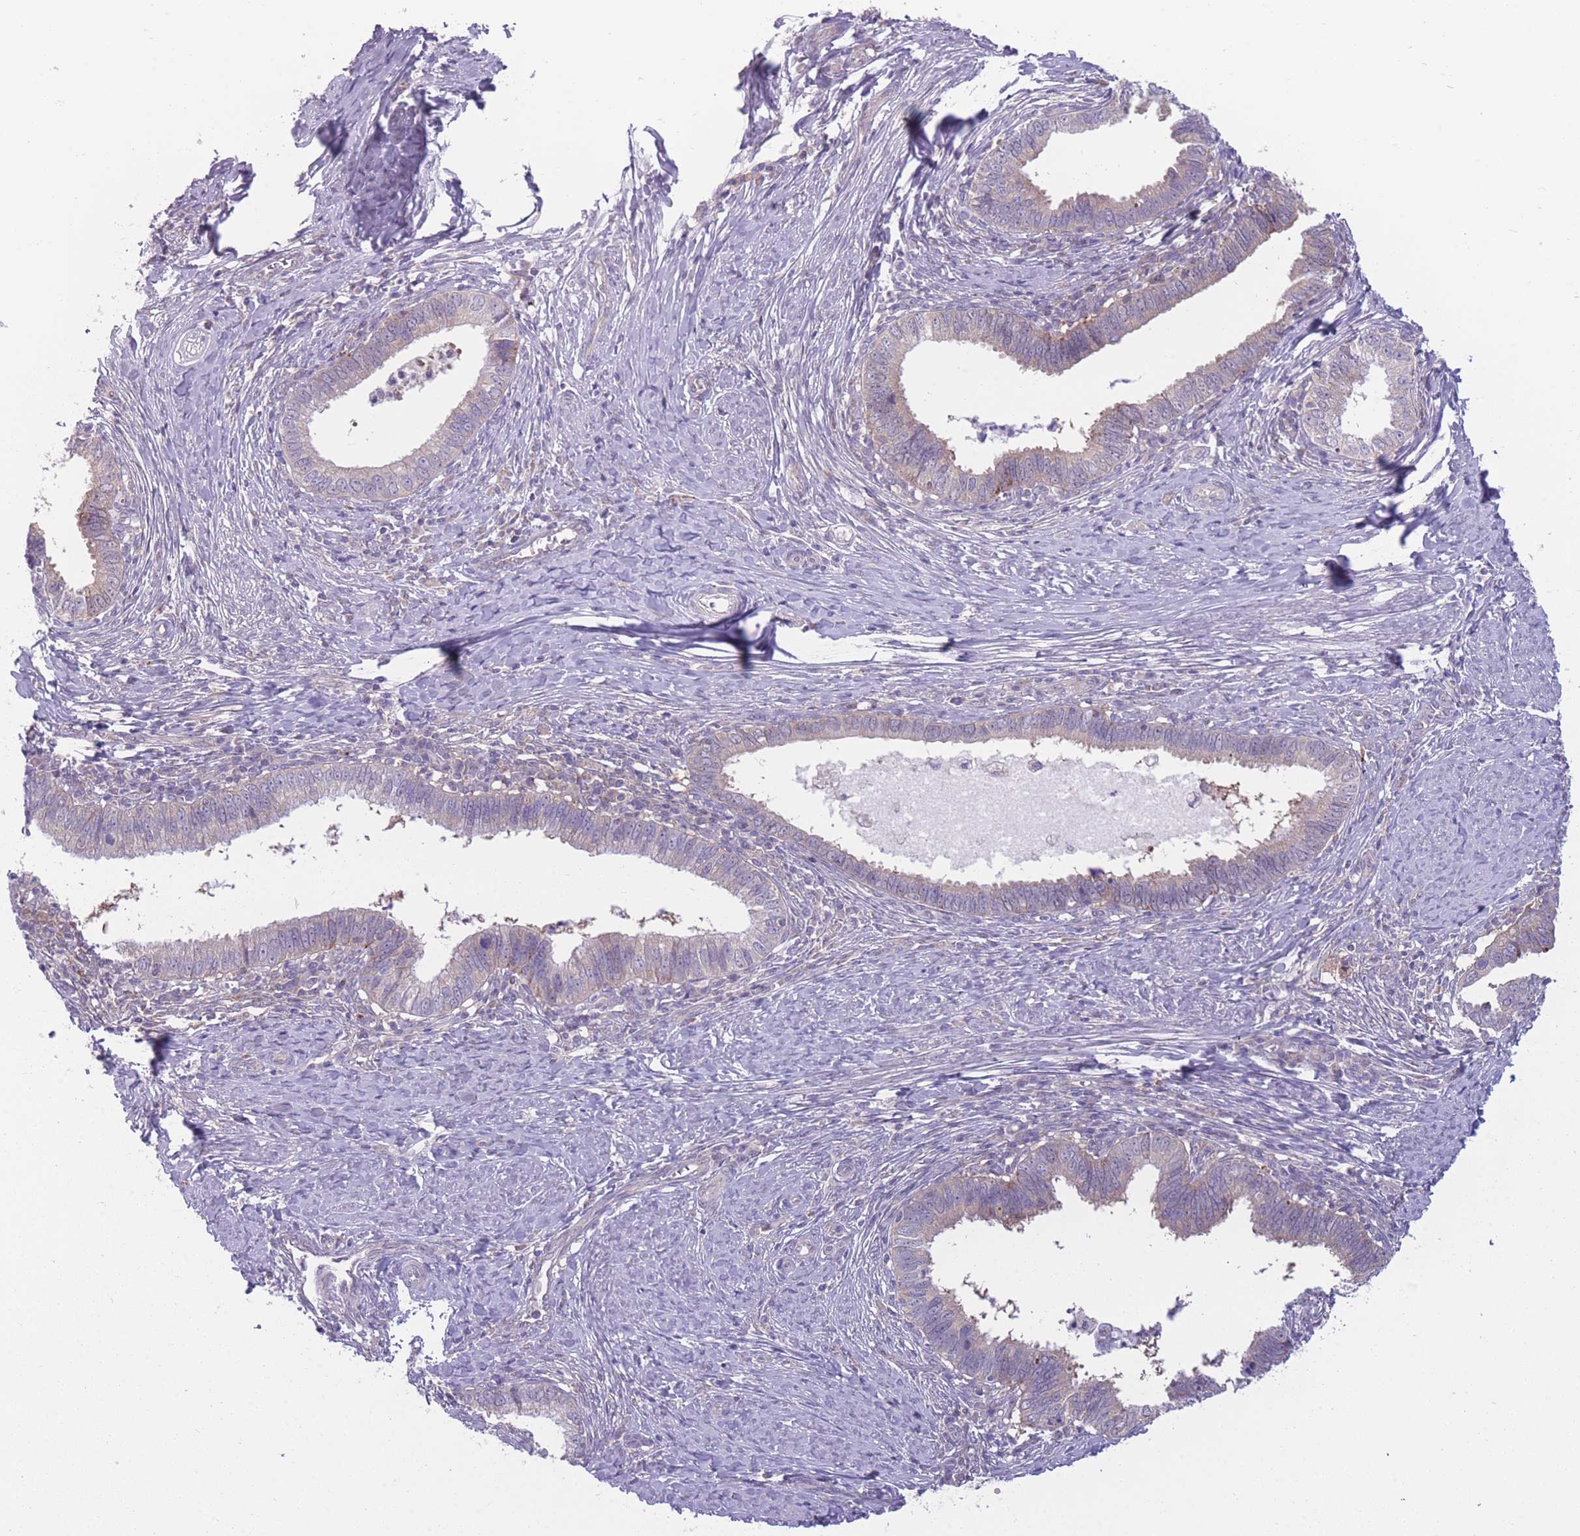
{"staining": {"intensity": "weak", "quantity": "<25%", "location": "cytoplasmic/membranous"}, "tissue": "cervical cancer", "cell_type": "Tumor cells", "image_type": "cancer", "snomed": [{"axis": "morphology", "description": "Adenocarcinoma, NOS"}, {"axis": "topography", "description": "Cervix"}], "caption": "Immunohistochemistry of cervical adenocarcinoma displays no positivity in tumor cells.", "gene": "CCT6B", "patient": {"sex": "female", "age": 36}}